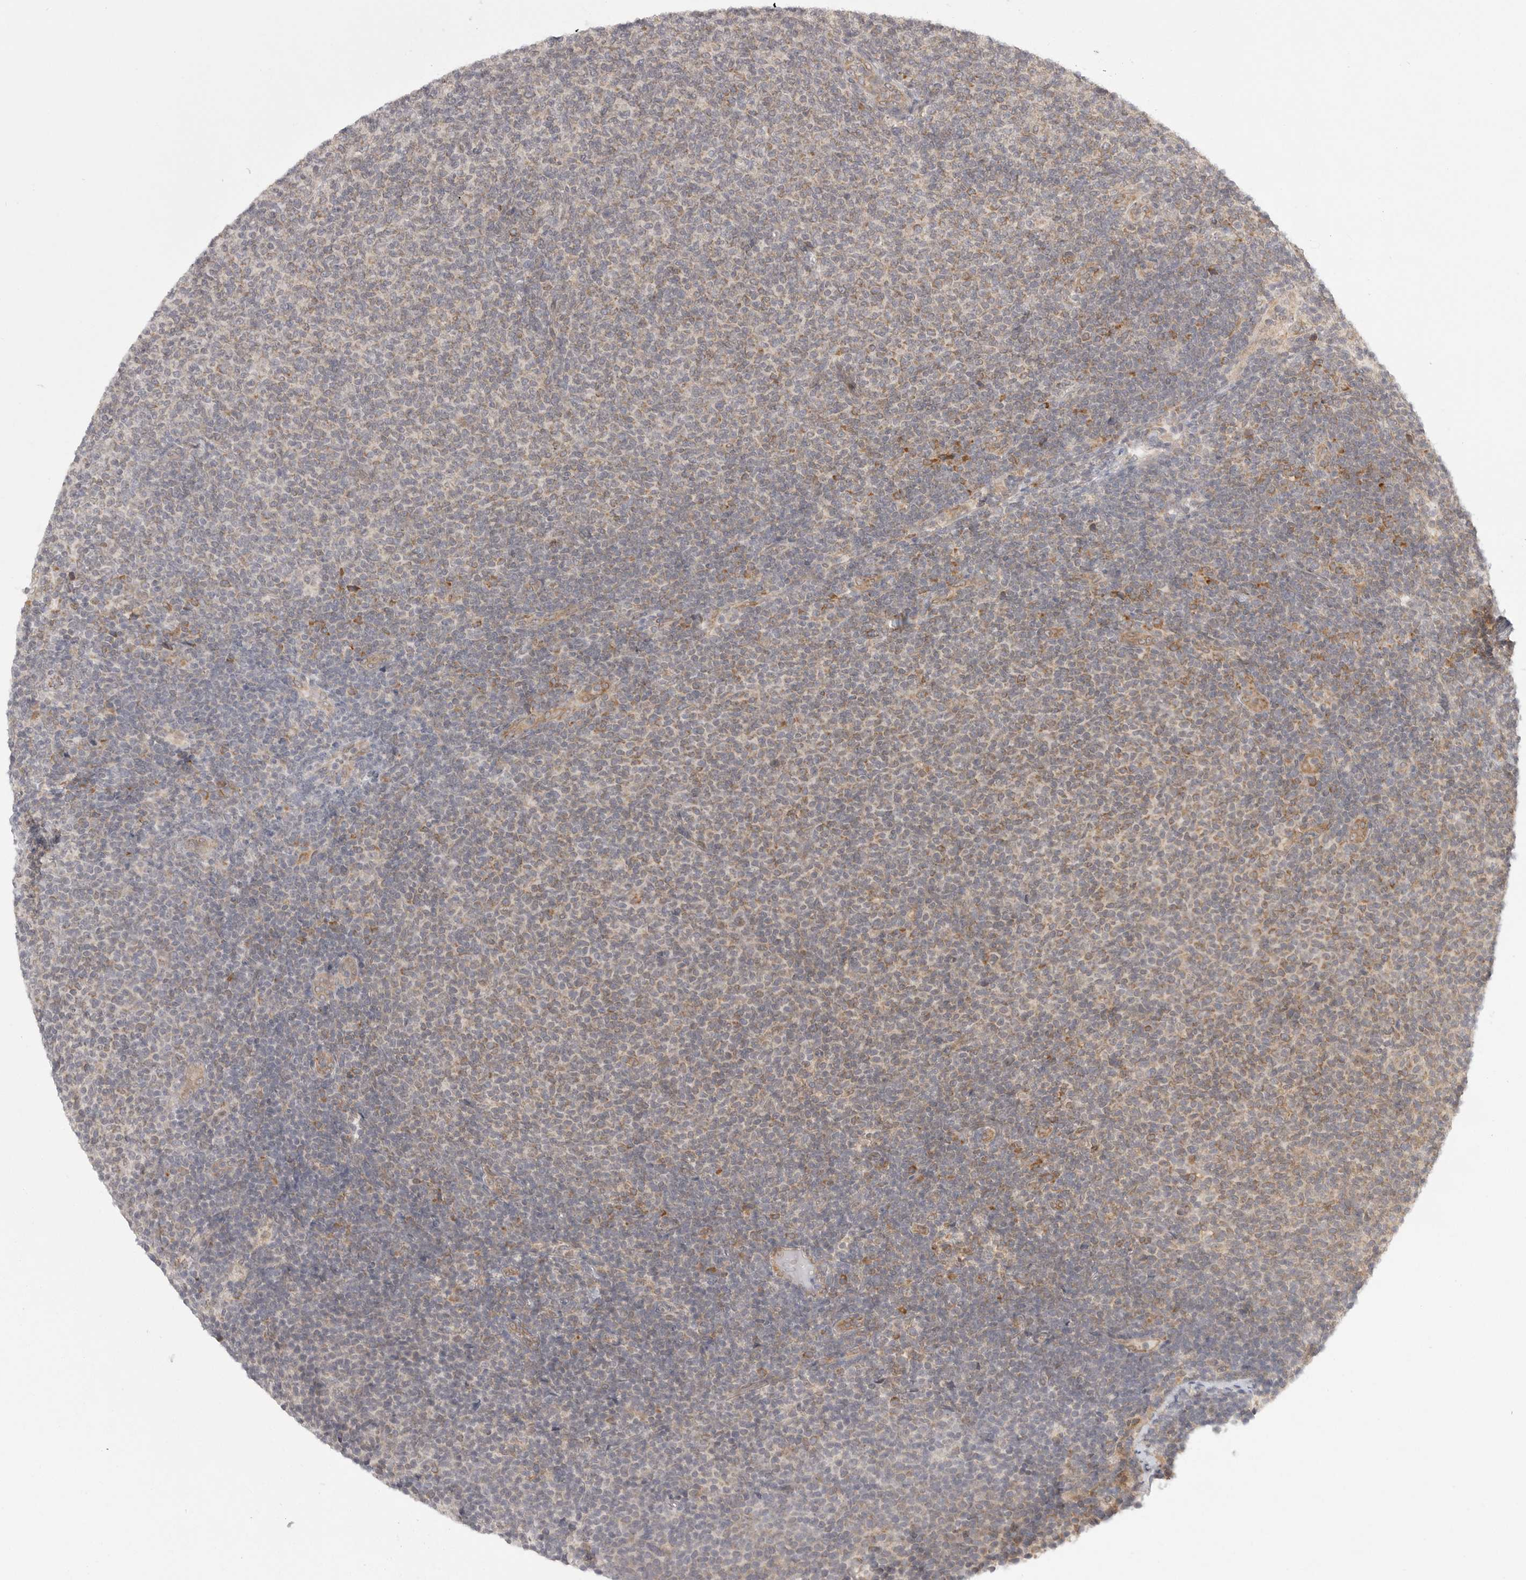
{"staining": {"intensity": "moderate", "quantity": "25%-75%", "location": "cytoplasmic/membranous"}, "tissue": "lymphoma", "cell_type": "Tumor cells", "image_type": "cancer", "snomed": [{"axis": "morphology", "description": "Malignant lymphoma, non-Hodgkin's type, Low grade"}, {"axis": "topography", "description": "Lymph node"}], "caption": "A high-resolution image shows IHC staining of low-grade malignant lymphoma, non-Hodgkin's type, which reveals moderate cytoplasmic/membranous expression in approximately 25%-75% of tumor cells. The staining is performed using DAB (3,3'-diaminobenzidine) brown chromogen to label protein expression. The nuclei are counter-stained blue using hematoxylin.", "gene": "CERS2", "patient": {"sex": "male", "age": 66}}